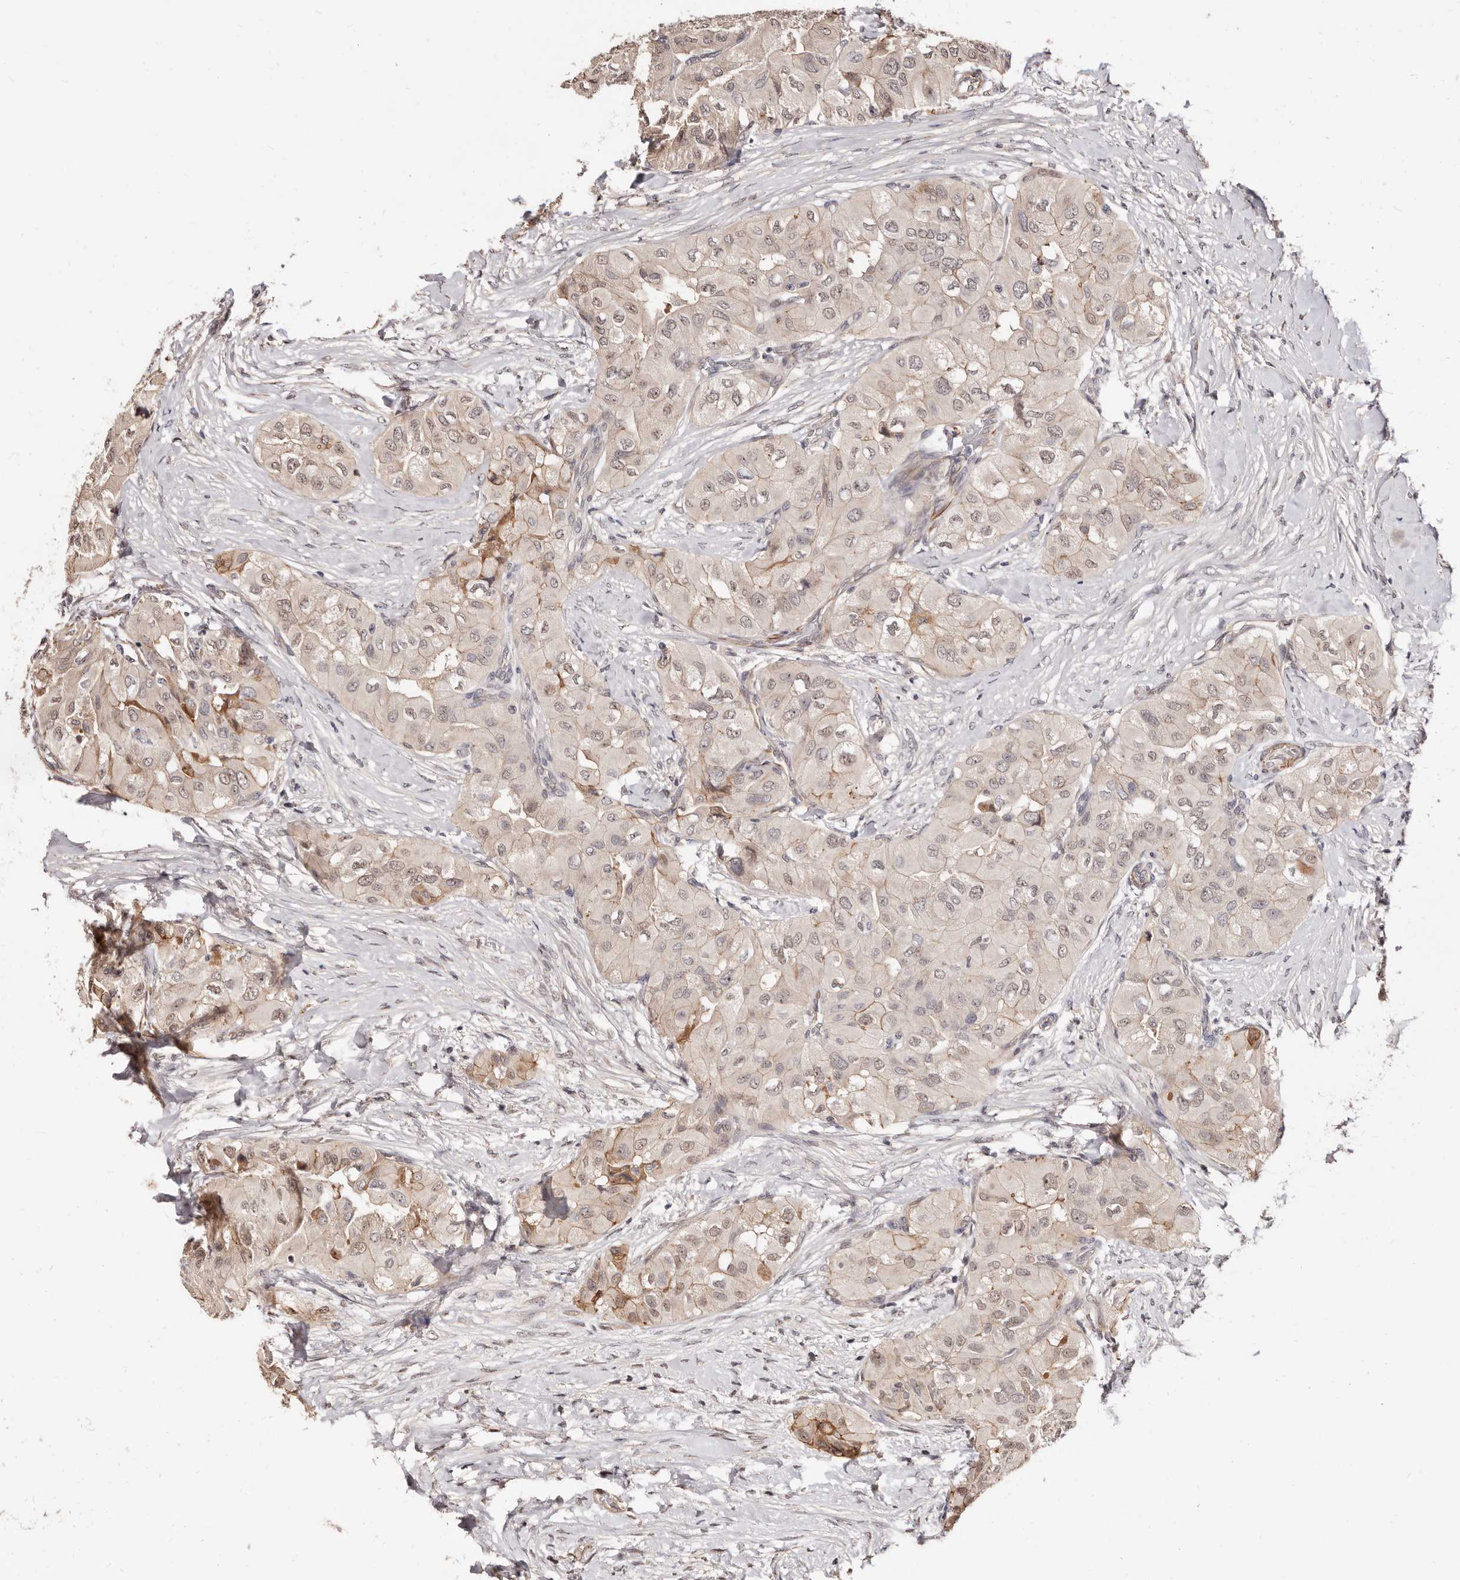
{"staining": {"intensity": "weak", "quantity": "25%-75%", "location": "cytoplasmic/membranous"}, "tissue": "thyroid cancer", "cell_type": "Tumor cells", "image_type": "cancer", "snomed": [{"axis": "morphology", "description": "Papillary adenocarcinoma, NOS"}, {"axis": "topography", "description": "Thyroid gland"}], "caption": "A photomicrograph showing weak cytoplasmic/membranous expression in about 25%-75% of tumor cells in thyroid cancer, as visualized by brown immunohistochemical staining.", "gene": "TRIP13", "patient": {"sex": "female", "age": 59}}